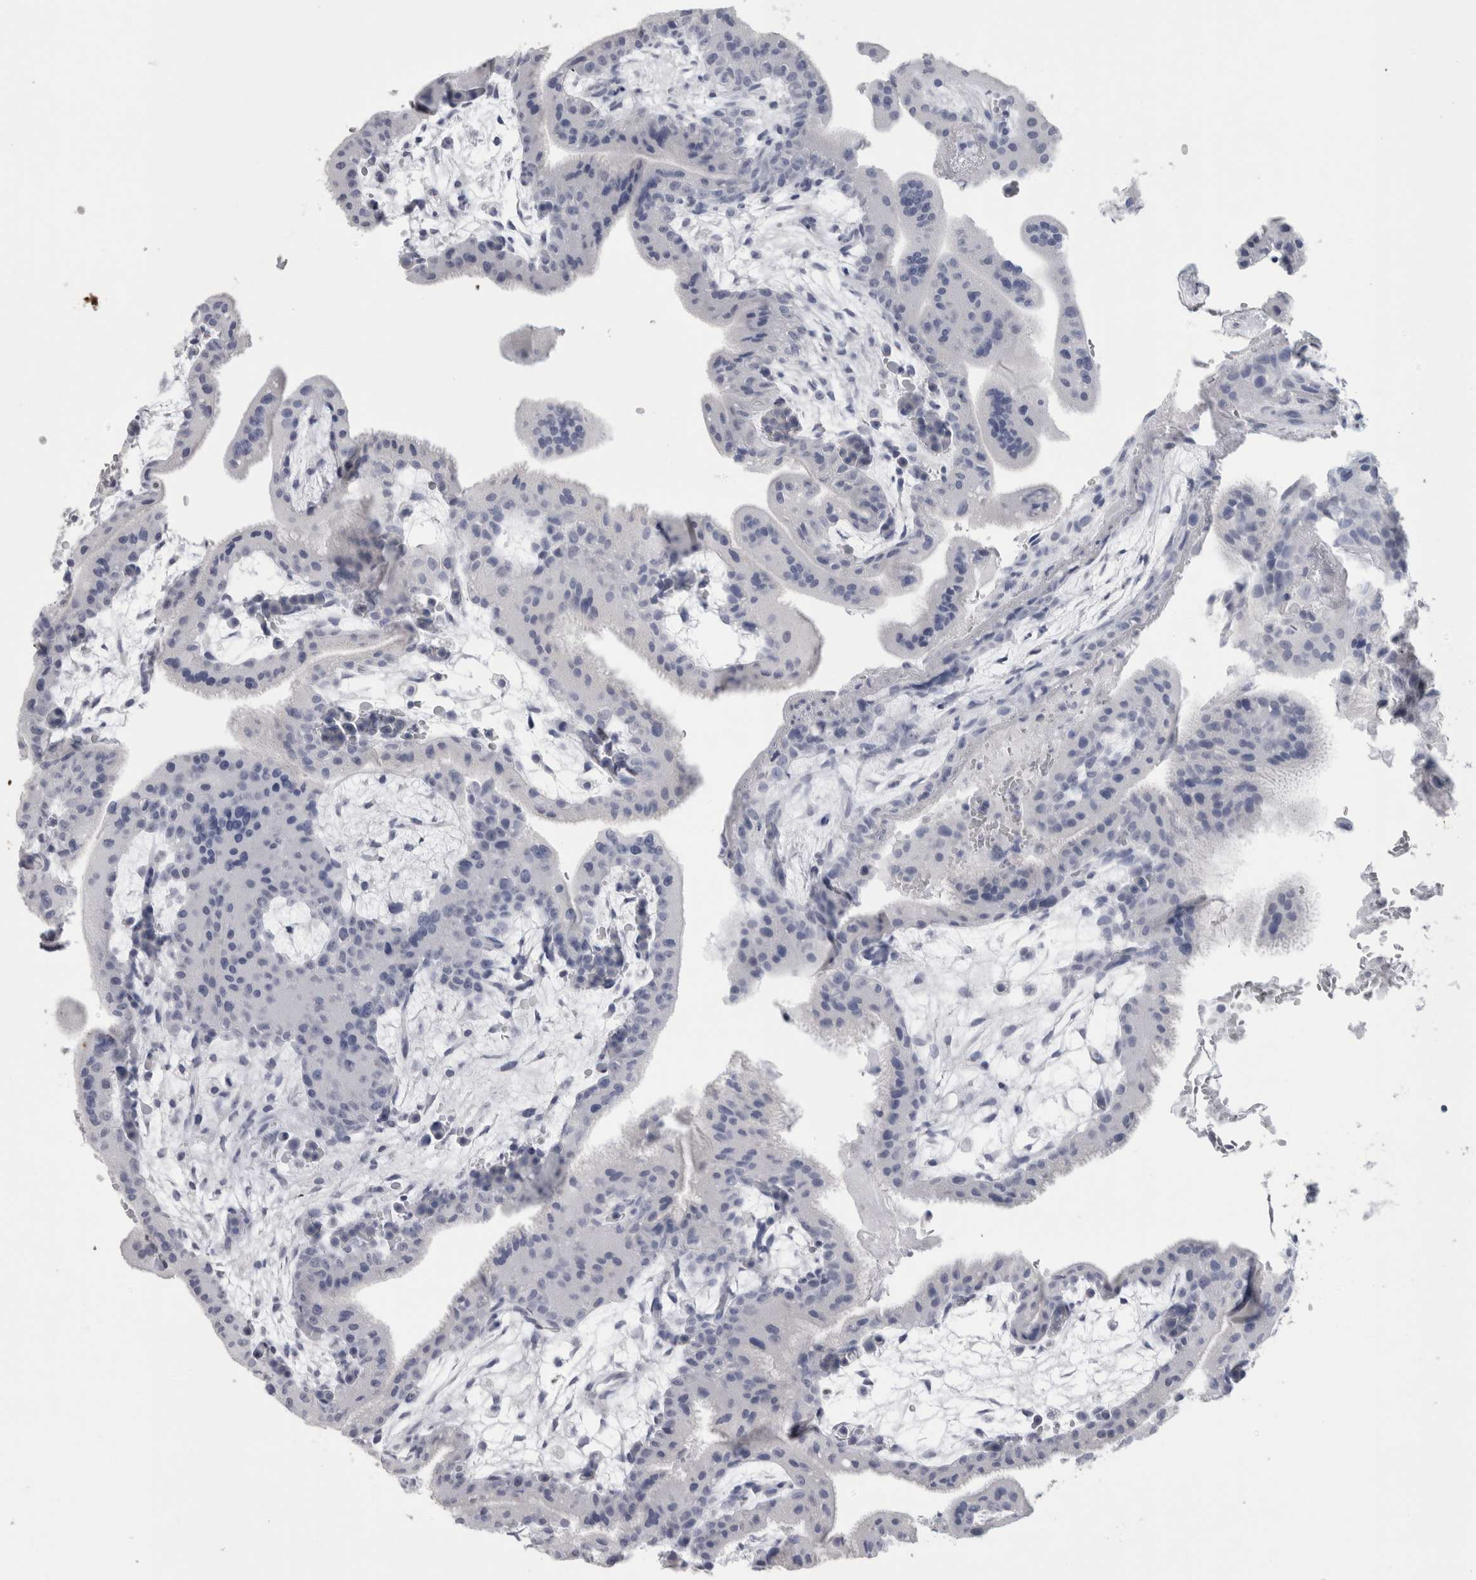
{"staining": {"intensity": "negative", "quantity": "none", "location": "none"}, "tissue": "placenta", "cell_type": "Decidual cells", "image_type": "normal", "snomed": [{"axis": "morphology", "description": "Normal tissue, NOS"}, {"axis": "topography", "description": "Placenta"}], "caption": "Image shows no significant protein expression in decidual cells of normal placenta. (DAB (3,3'-diaminobenzidine) immunohistochemistry (IHC) visualized using brightfield microscopy, high magnification).", "gene": "PTH", "patient": {"sex": "female", "age": 35}}